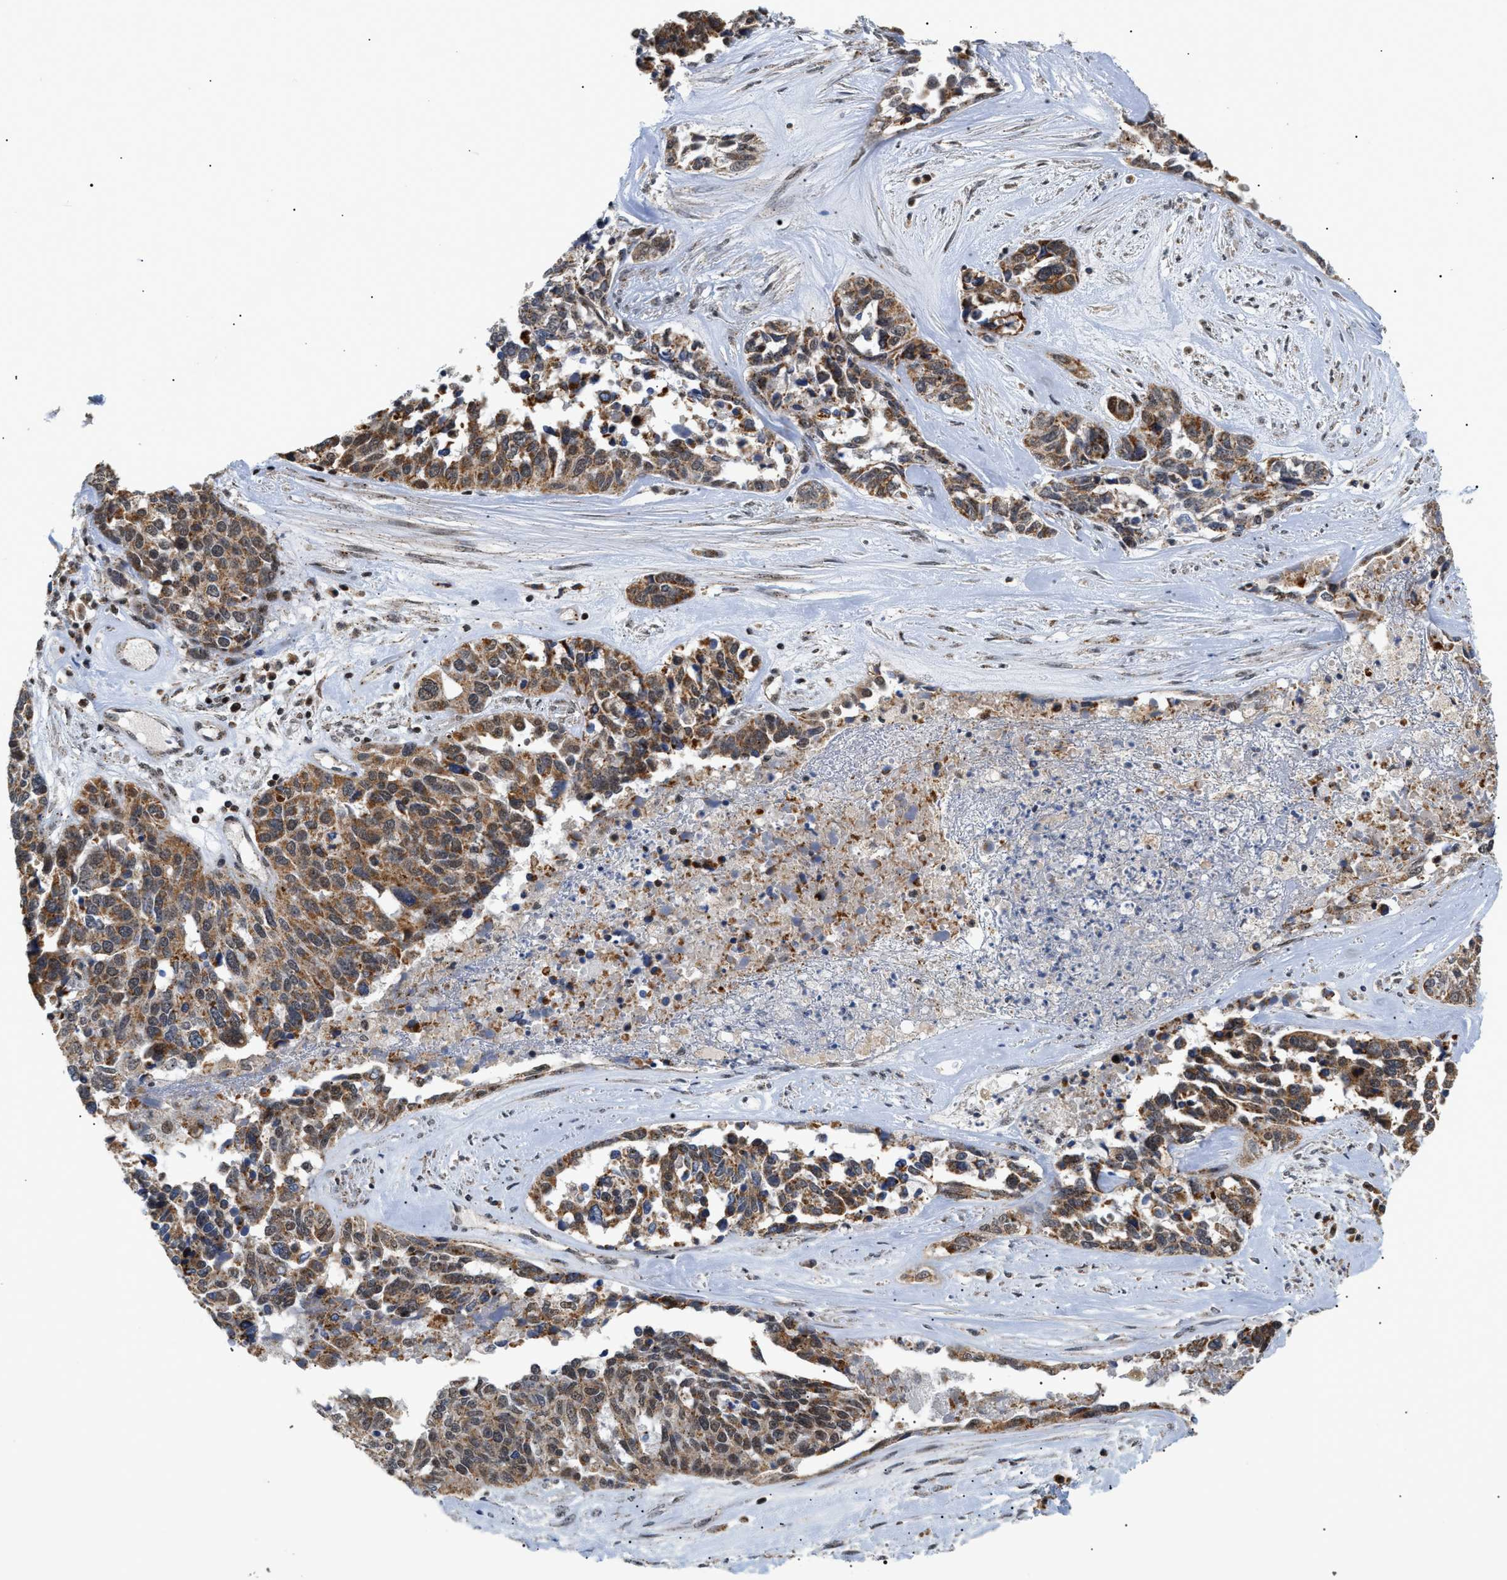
{"staining": {"intensity": "moderate", "quantity": ">75%", "location": "cytoplasmic/membranous,nuclear"}, "tissue": "ovarian cancer", "cell_type": "Tumor cells", "image_type": "cancer", "snomed": [{"axis": "morphology", "description": "Cystadenocarcinoma, serous, NOS"}, {"axis": "topography", "description": "Ovary"}], "caption": "IHC micrograph of ovarian serous cystadenocarcinoma stained for a protein (brown), which displays medium levels of moderate cytoplasmic/membranous and nuclear staining in about >75% of tumor cells.", "gene": "ZBTB11", "patient": {"sex": "female", "age": 44}}